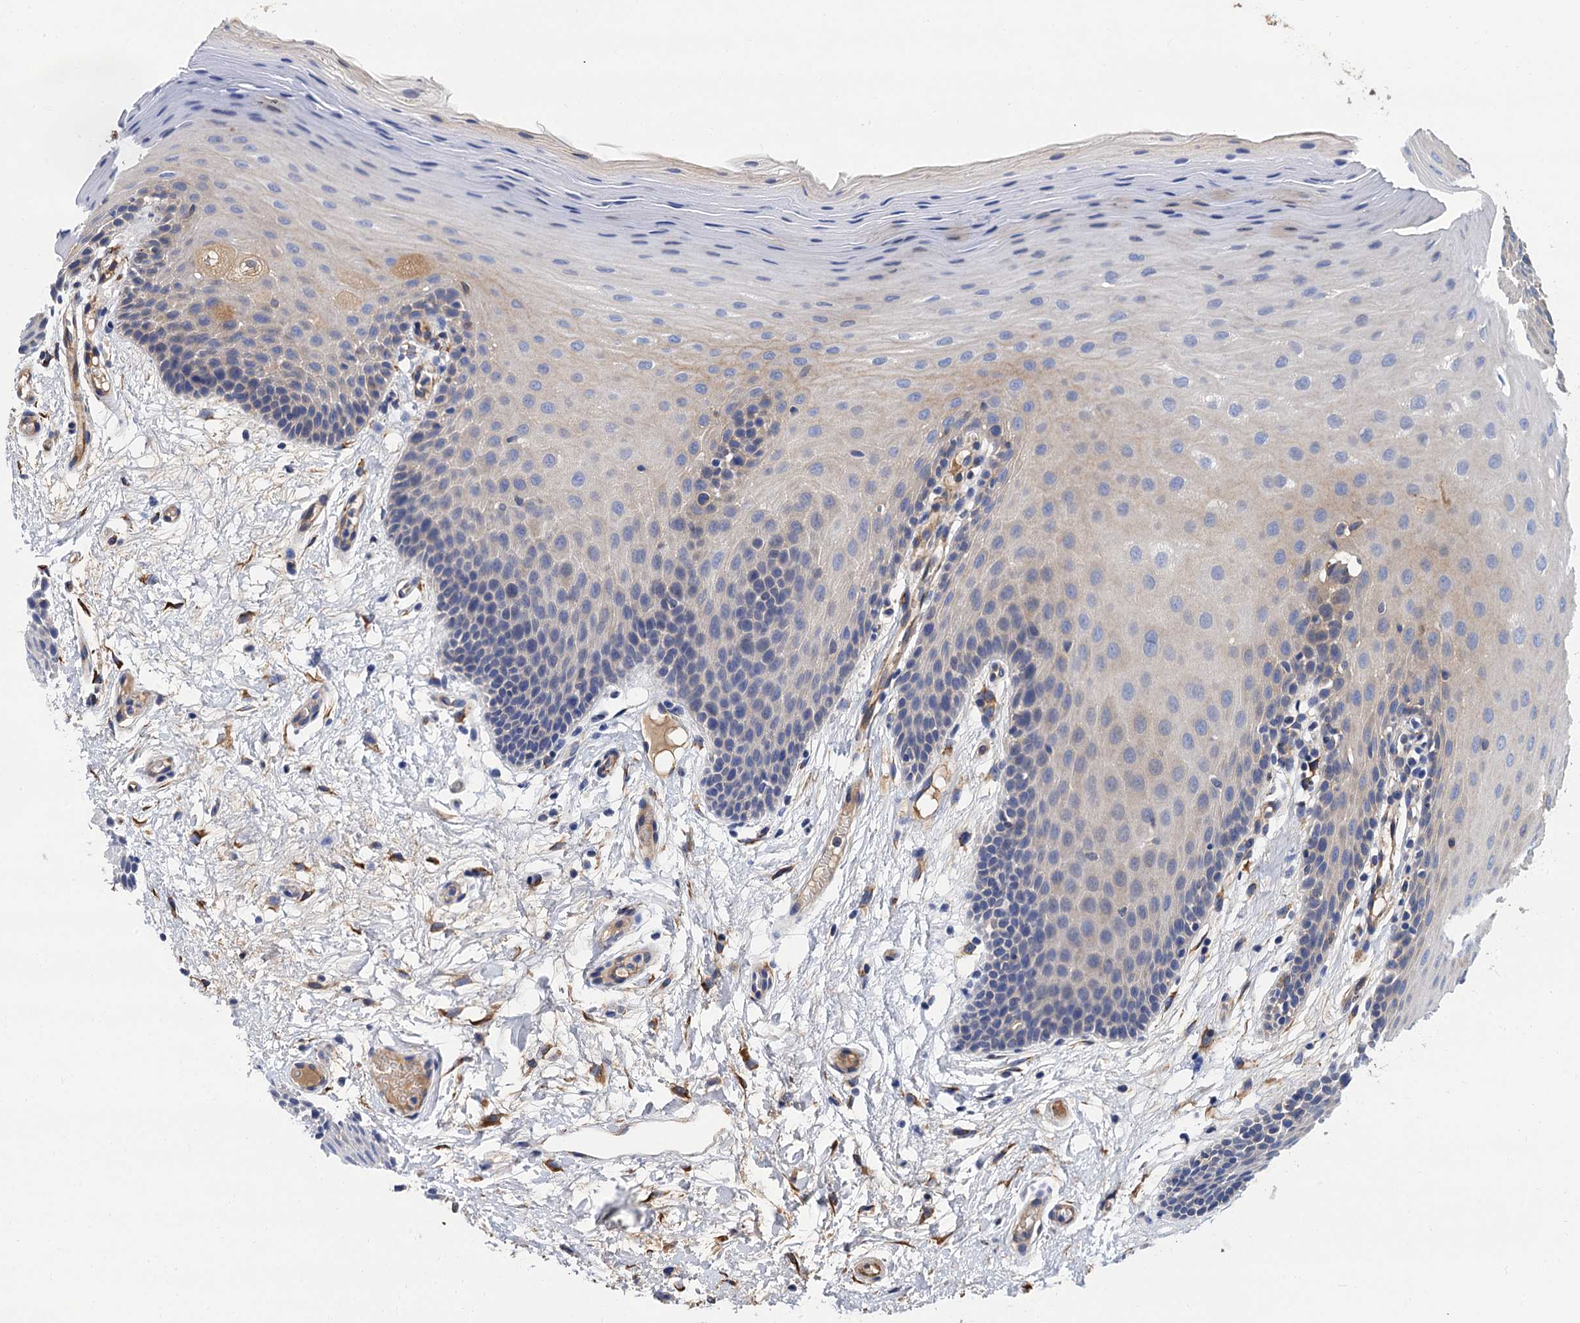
{"staining": {"intensity": "negative", "quantity": "none", "location": "none"}, "tissue": "oral mucosa", "cell_type": "Squamous epithelial cells", "image_type": "normal", "snomed": [{"axis": "morphology", "description": "Normal tissue, NOS"}, {"axis": "topography", "description": "Oral tissue"}, {"axis": "topography", "description": "Tounge, NOS"}], "caption": "Immunohistochemical staining of unremarkable oral mucosa demonstrates no significant staining in squamous epithelial cells. The staining is performed using DAB (3,3'-diaminobenzidine) brown chromogen with nuclei counter-stained in using hematoxylin.", "gene": "CNNM1", "patient": {"sex": "male", "age": 47}}